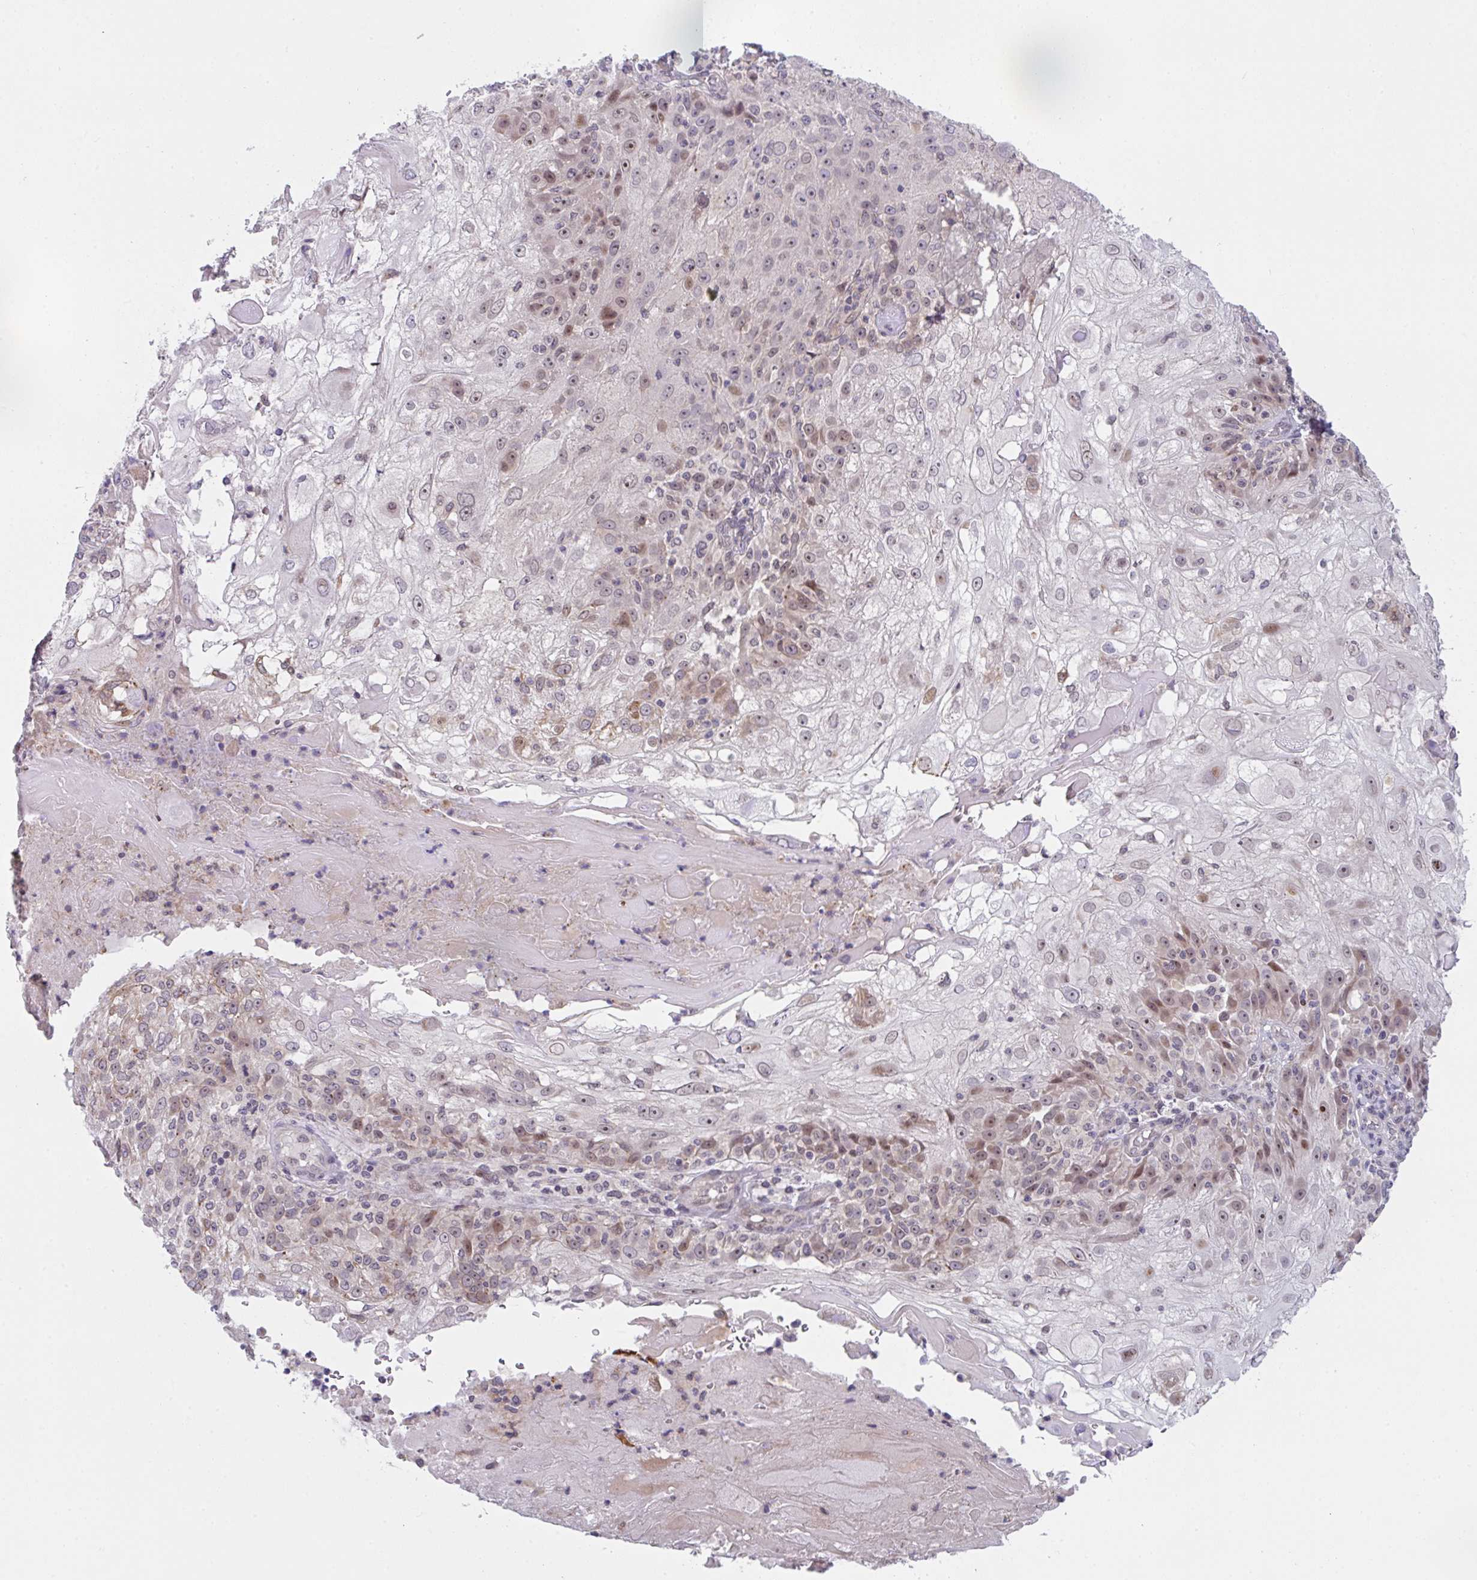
{"staining": {"intensity": "moderate", "quantity": "25%-75%", "location": "nuclear"}, "tissue": "skin cancer", "cell_type": "Tumor cells", "image_type": "cancer", "snomed": [{"axis": "morphology", "description": "Normal tissue, NOS"}, {"axis": "morphology", "description": "Squamous cell carcinoma, NOS"}, {"axis": "topography", "description": "Skin"}], "caption": "Squamous cell carcinoma (skin) stained for a protein (brown) reveals moderate nuclear positive staining in about 25%-75% of tumor cells.", "gene": "RBM18", "patient": {"sex": "female", "age": 83}}